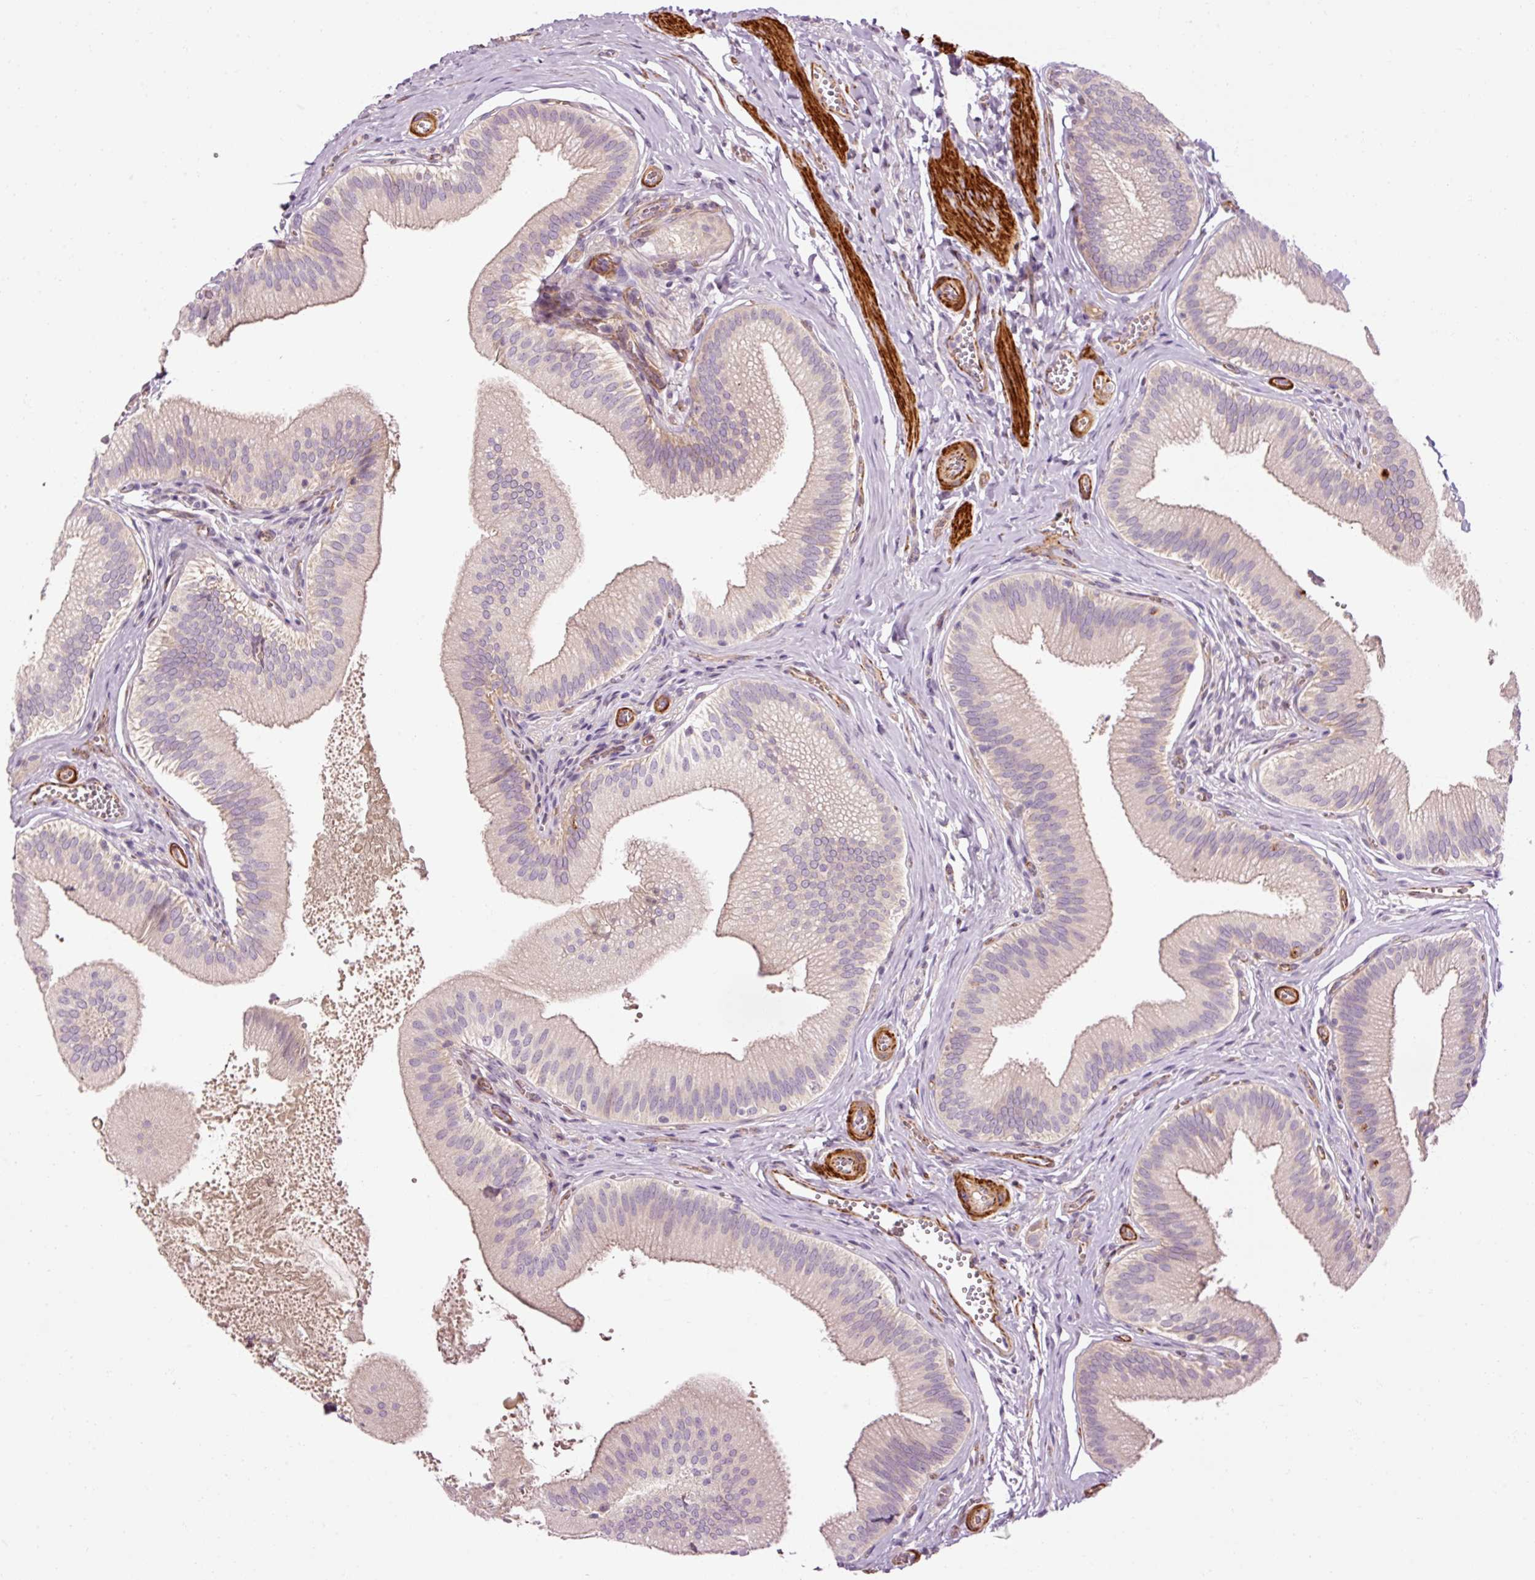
{"staining": {"intensity": "weak", "quantity": "25%-75%", "location": "cytoplasmic/membranous"}, "tissue": "gallbladder", "cell_type": "Glandular cells", "image_type": "normal", "snomed": [{"axis": "morphology", "description": "Normal tissue, NOS"}, {"axis": "topography", "description": "Gallbladder"}], "caption": "Immunohistochemistry (IHC) micrograph of normal human gallbladder stained for a protein (brown), which exhibits low levels of weak cytoplasmic/membranous positivity in approximately 25%-75% of glandular cells.", "gene": "ANKRD20A1", "patient": {"sex": "male", "age": 17}}